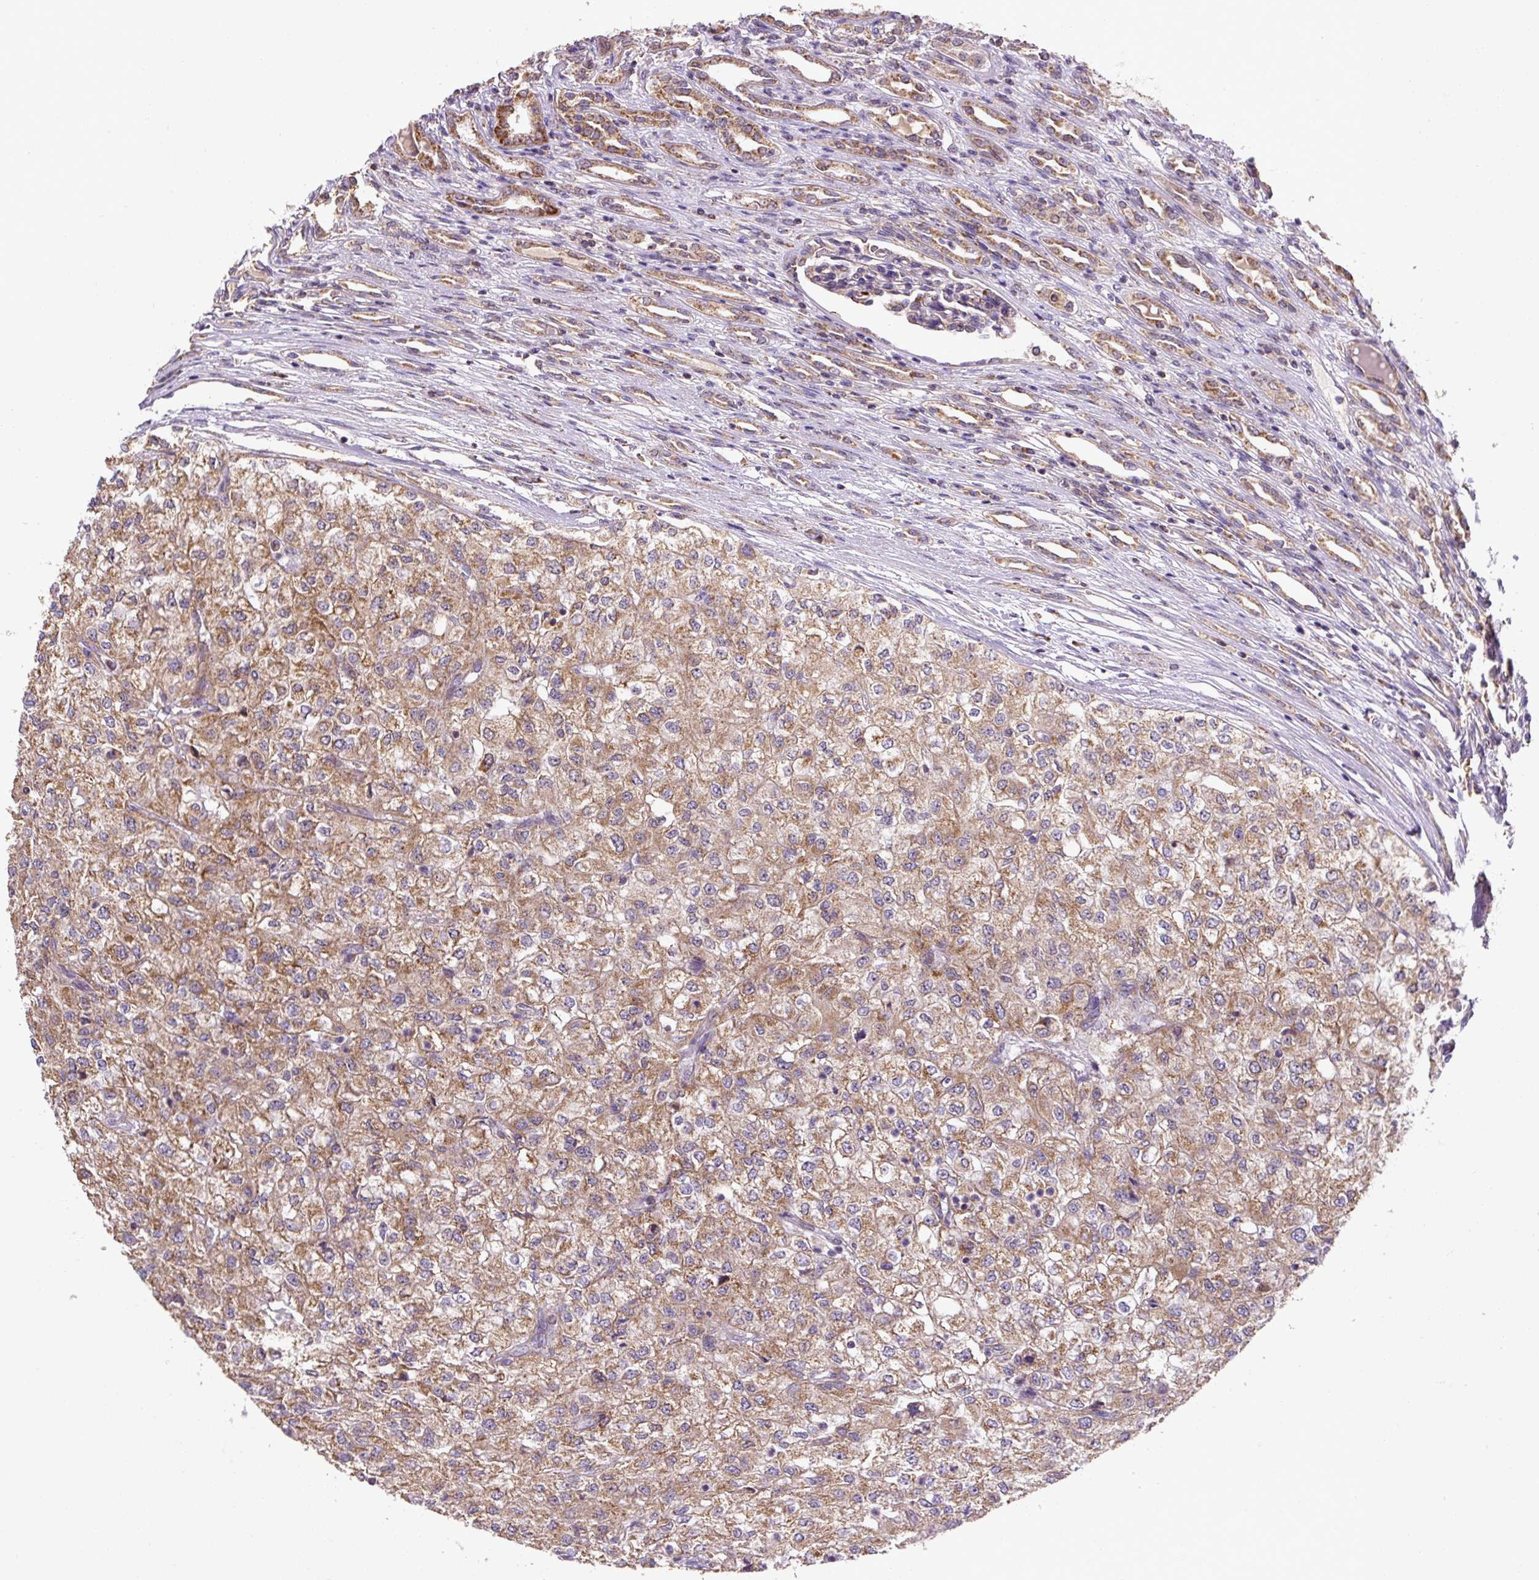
{"staining": {"intensity": "moderate", "quantity": ">75%", "location": "cytoplasmic/membranous"}, "tissue": "renal cancer", "cell_type": "Tumor cells", "image_type": "cancer", "snomed": [{"axis": "morphology", "description": "Adenocarcinoma, NOS"}, {"axis": "topography", "description": "Kidney"}], "caption": "Brown immunohistochemical staining in renal cancer (adenocarcinoma) shows moderate cytoplasmic/membranous expression in about >75% of tumor cells.", "gene": "MFSD9", "patient": {"sex": "female", "age": 54}}